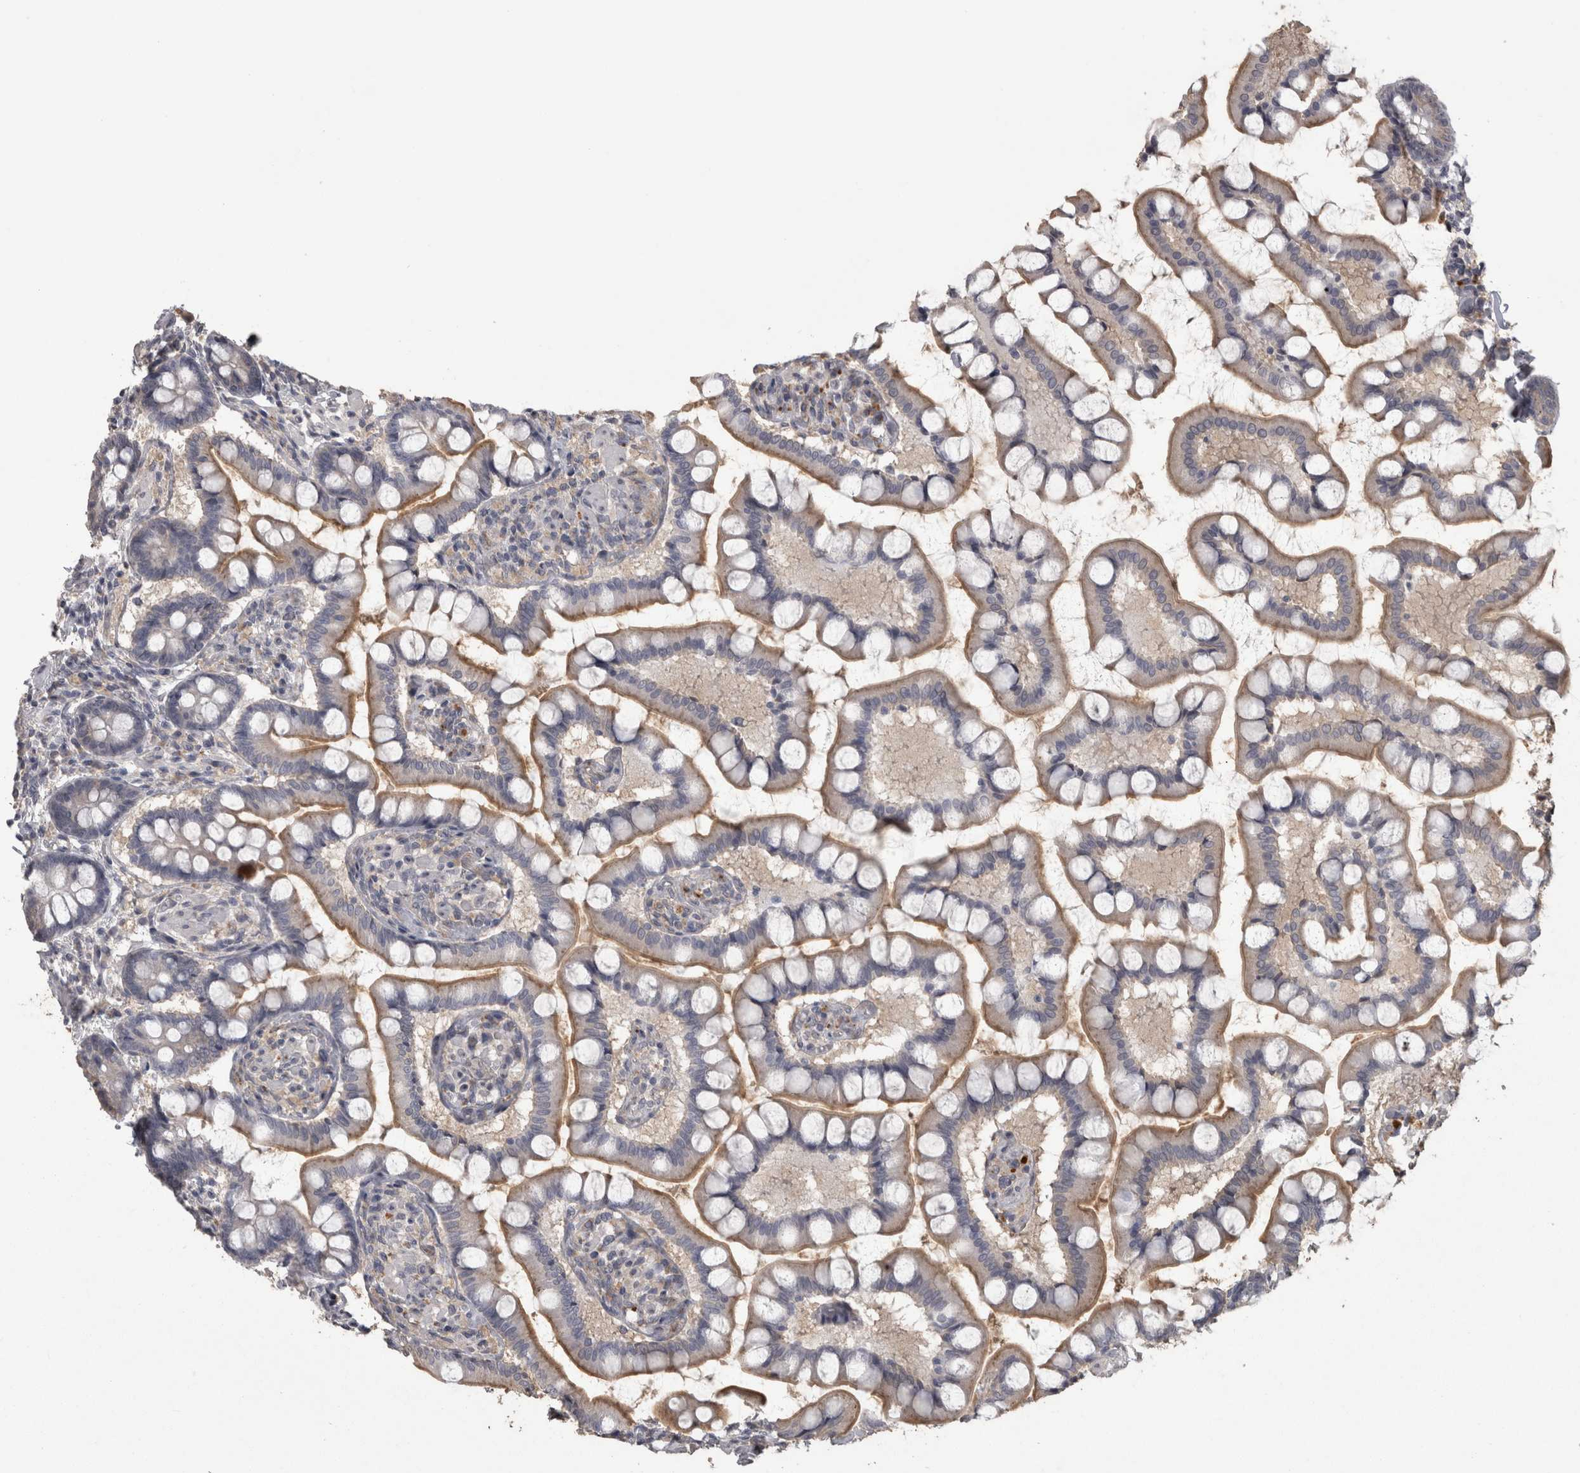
{"staining": {"intensity": "weak", "quantity": "25%-75%", "location": "cytoplasmic/membranous"}, "tissue": "small intestine", "cell_type": "Glandular cells", "image_type": "normal", "snomed": [{"axis": "morphology", "description": "Normal tissue, NOS"}, {"axis": "topography", "description": "Small intestine"}], "caption": "Immunohistochemical staining of normal human small intestine displays weak cytoplasmic/membranous protein expression in approximately 25%-75% of glandular cells.", "gene": "RAB29", "patient": {"sex": "male", "age": 41}}